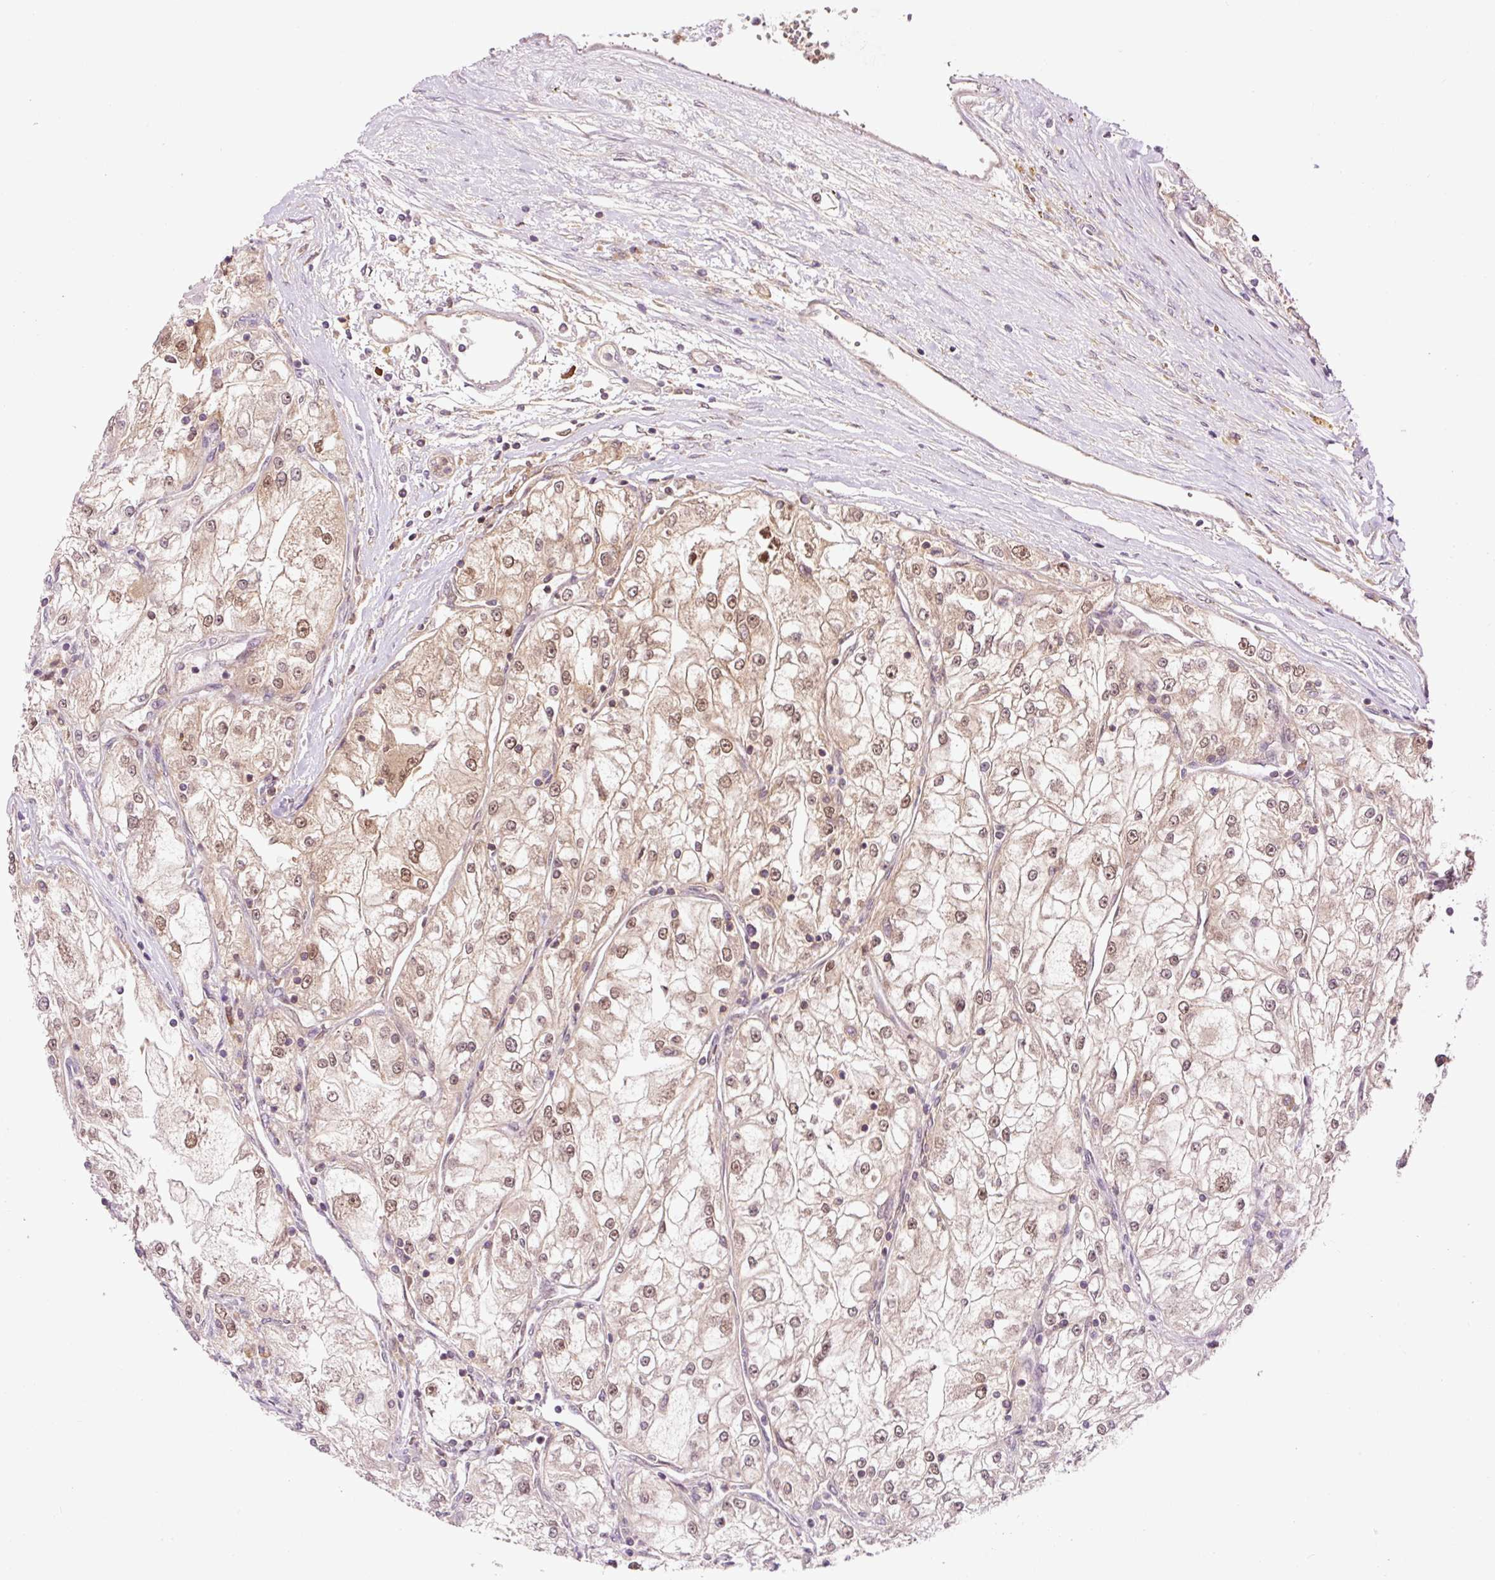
{"staining": {"intensity": "moderate", "quantity": ">75%", "location": "nuclear"}, "tissue": "renal cancer", "cell_type": "Tumor cells", "image_type": "cancer", "snomed": [{"axis": "morphology", "description": "Adenocarcinoma, NOS"}, {"axis": "topography", "description": "Kidney"}], "caption": "Renal cancer (adenocarcinoma) stained with a brown dye displays moderate nuclear positive positivity in about >75% of tumor cells.", "gene": "DPPA4", "patient": {"sex": "female", "age": 72}}